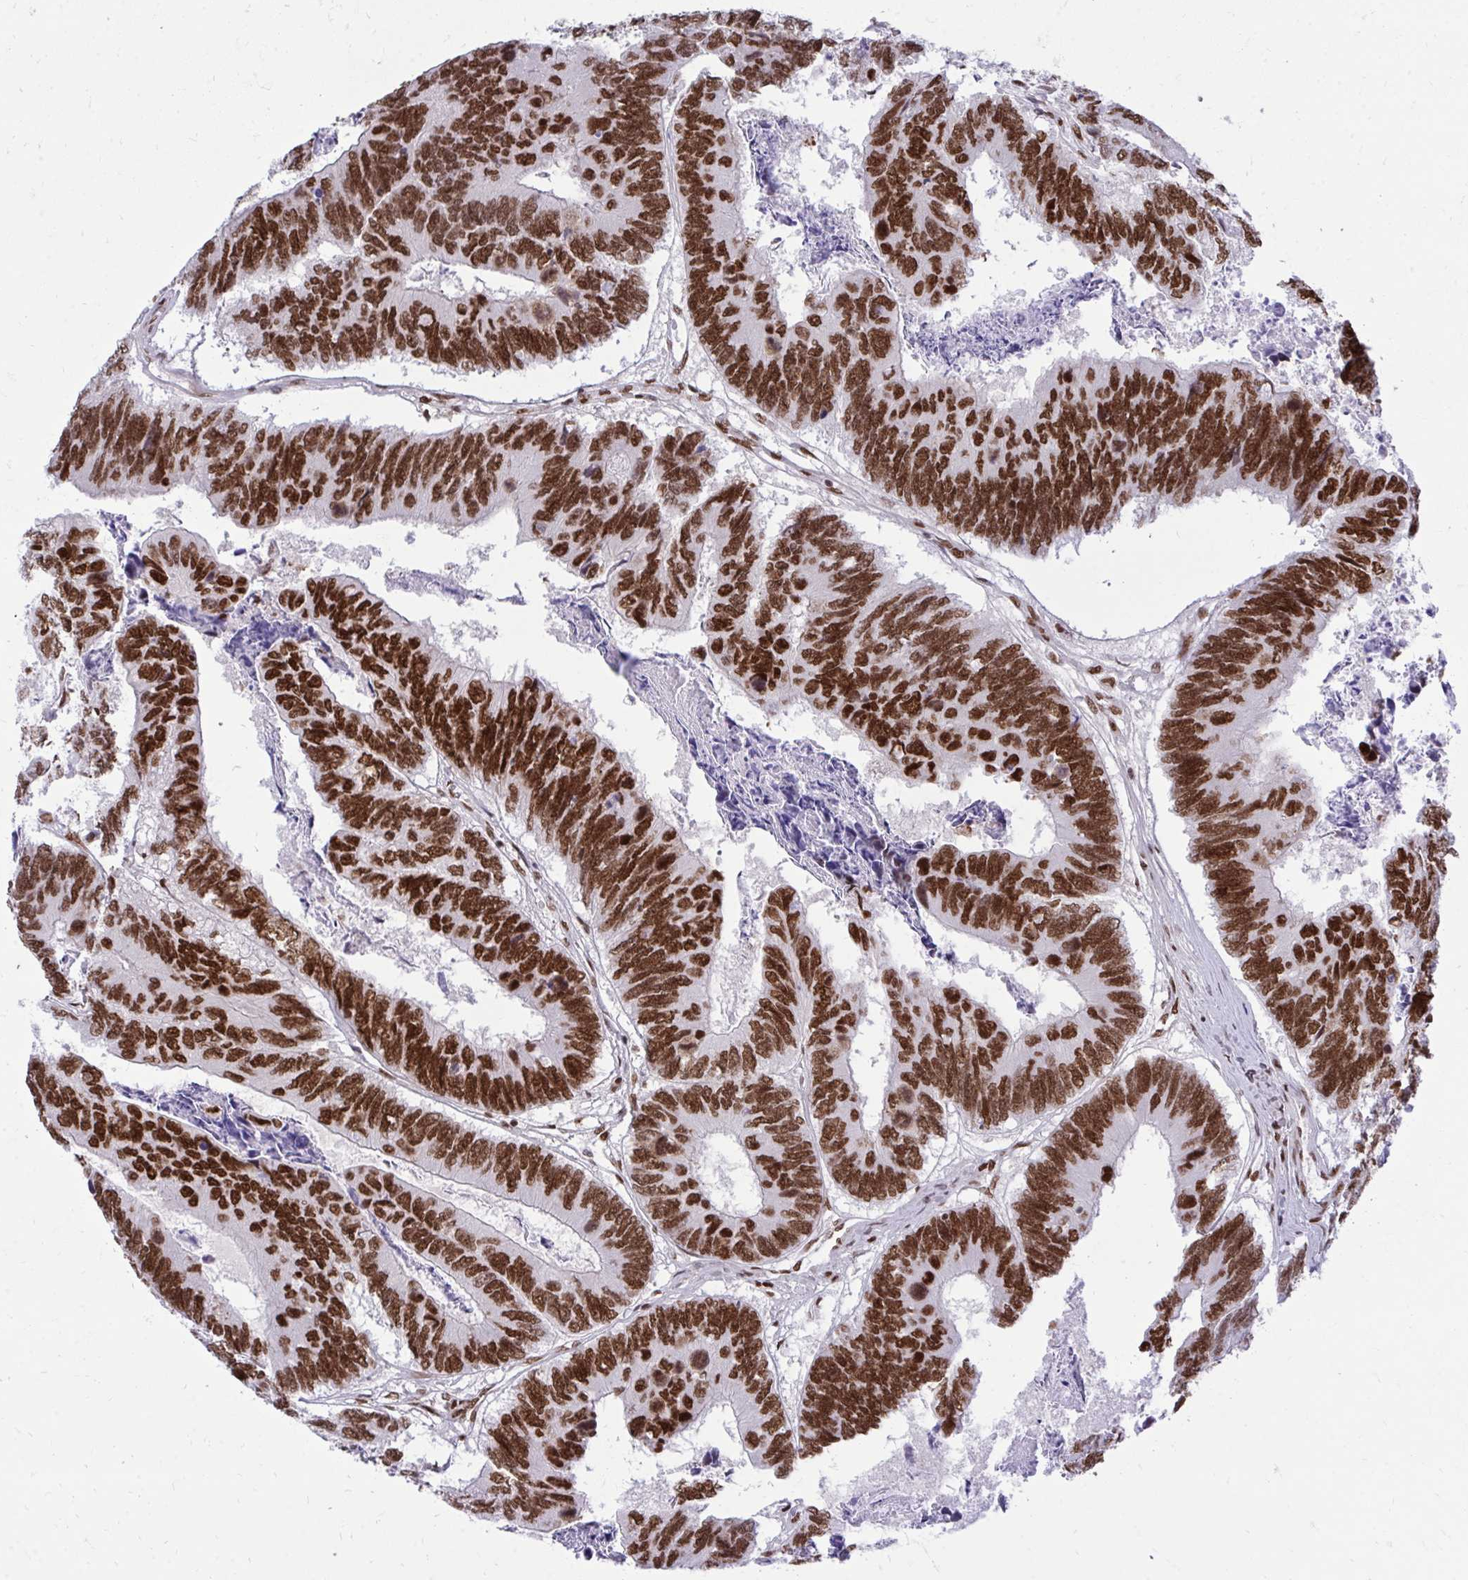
{"staining": {"intensity": "strong", "quantity": ">75%", "location": "nuclear"}, "tissue": "colorectal cancer", "cell_type": "Tumor cells", "image_type": "cancer", "snomed": [{"axis": "morphology", "description": "Adenocarcinoma, NOS"}, {"axis": "topography", "description": "Colon"}], "caption": "Protein expression by immunohistochemistry (IHC) displays strong nuclear staining in approximately >75% of tumor cells in colorectal cancer.", "gene": "CDYL", "patient": {"sex": "female", "age": 67}}